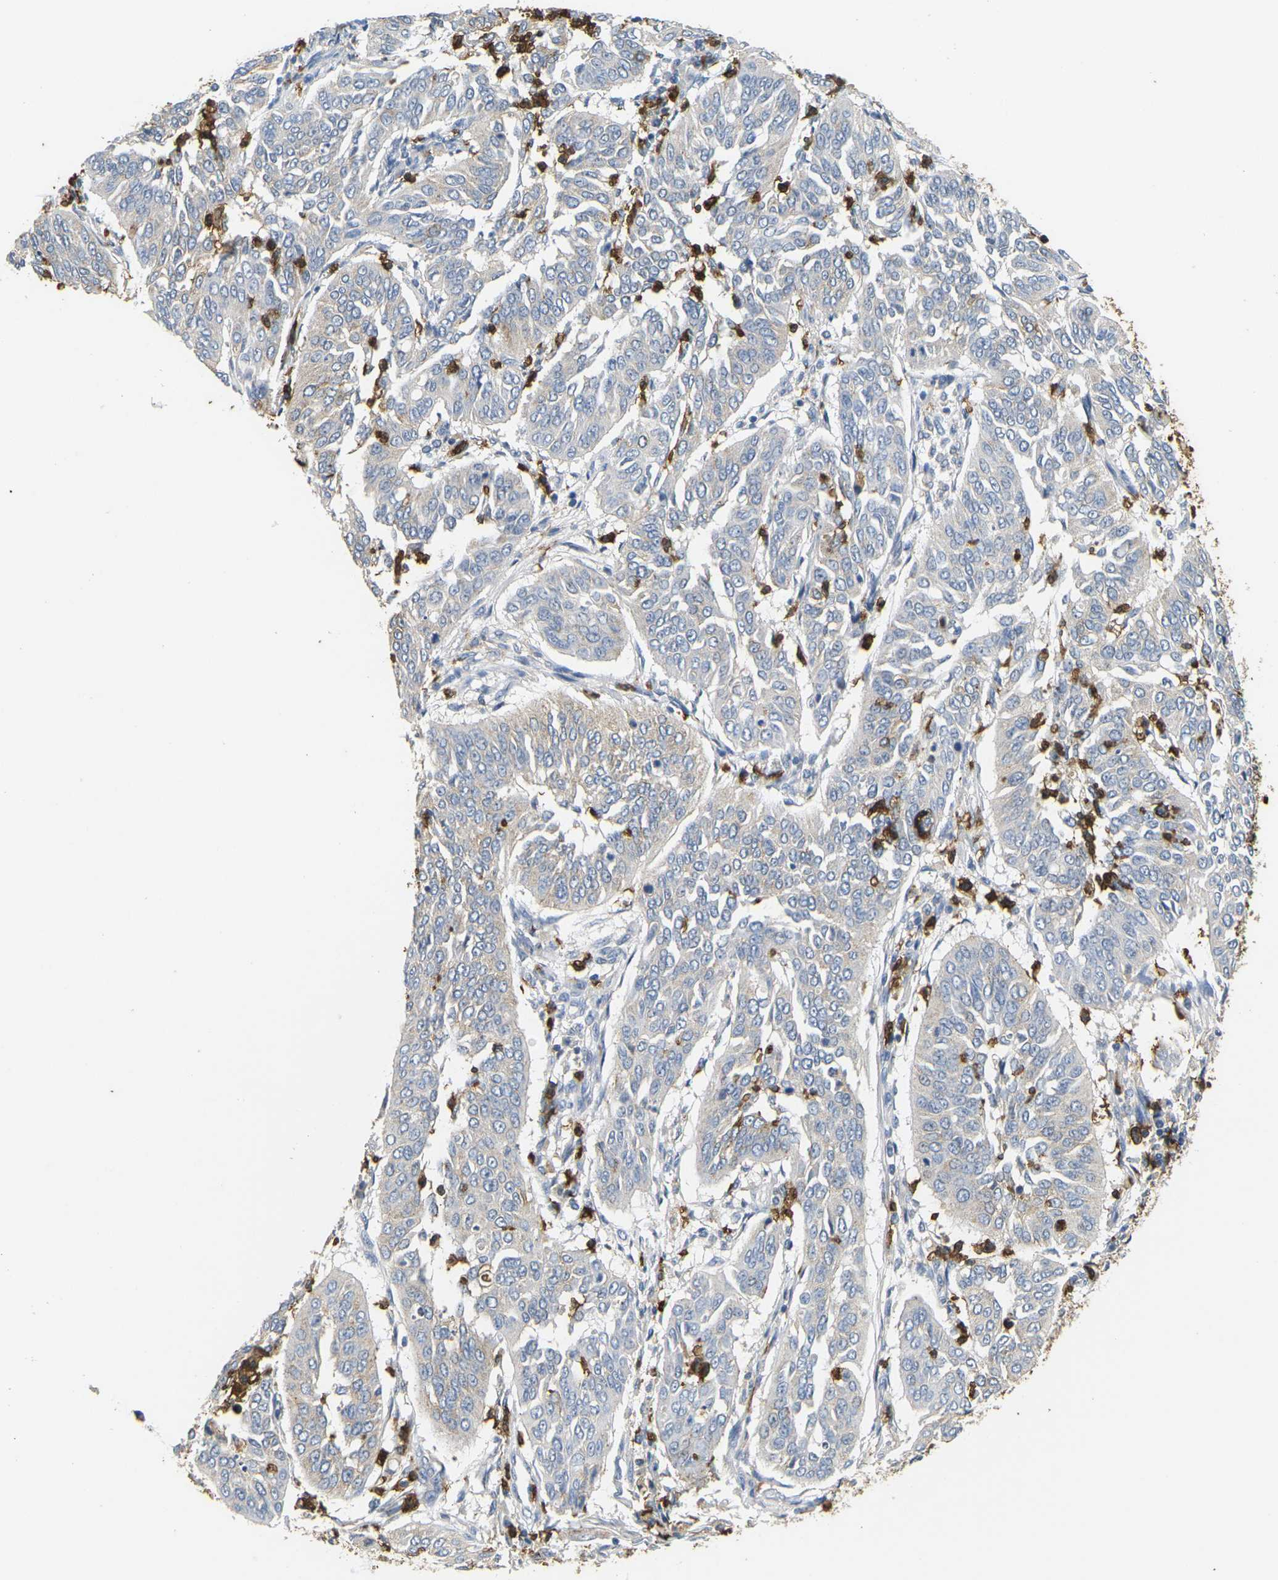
{"staining": {"intensity": "weak", "quantity": "<25%", "location": "cytoplasmic/membranous"}, "tissue": "cervical cancer", "cell_type": "Tumor cells", "image_type": "cancer", "snomed": [{"axis": "morphology", "description": "Normal tissue, NOS"}, {"axis": "morphology", "description": "Squamous cell carcinoma, NOS"}, {"axis": "topography", "description": "Cervix"}], "caption": "Immunohistochemical staining of human cervical squamous cell carcinoma reveals no significant staining in tumor cells.", "gene": "ADM", "patient": {"sex": "female", "age": 39}}